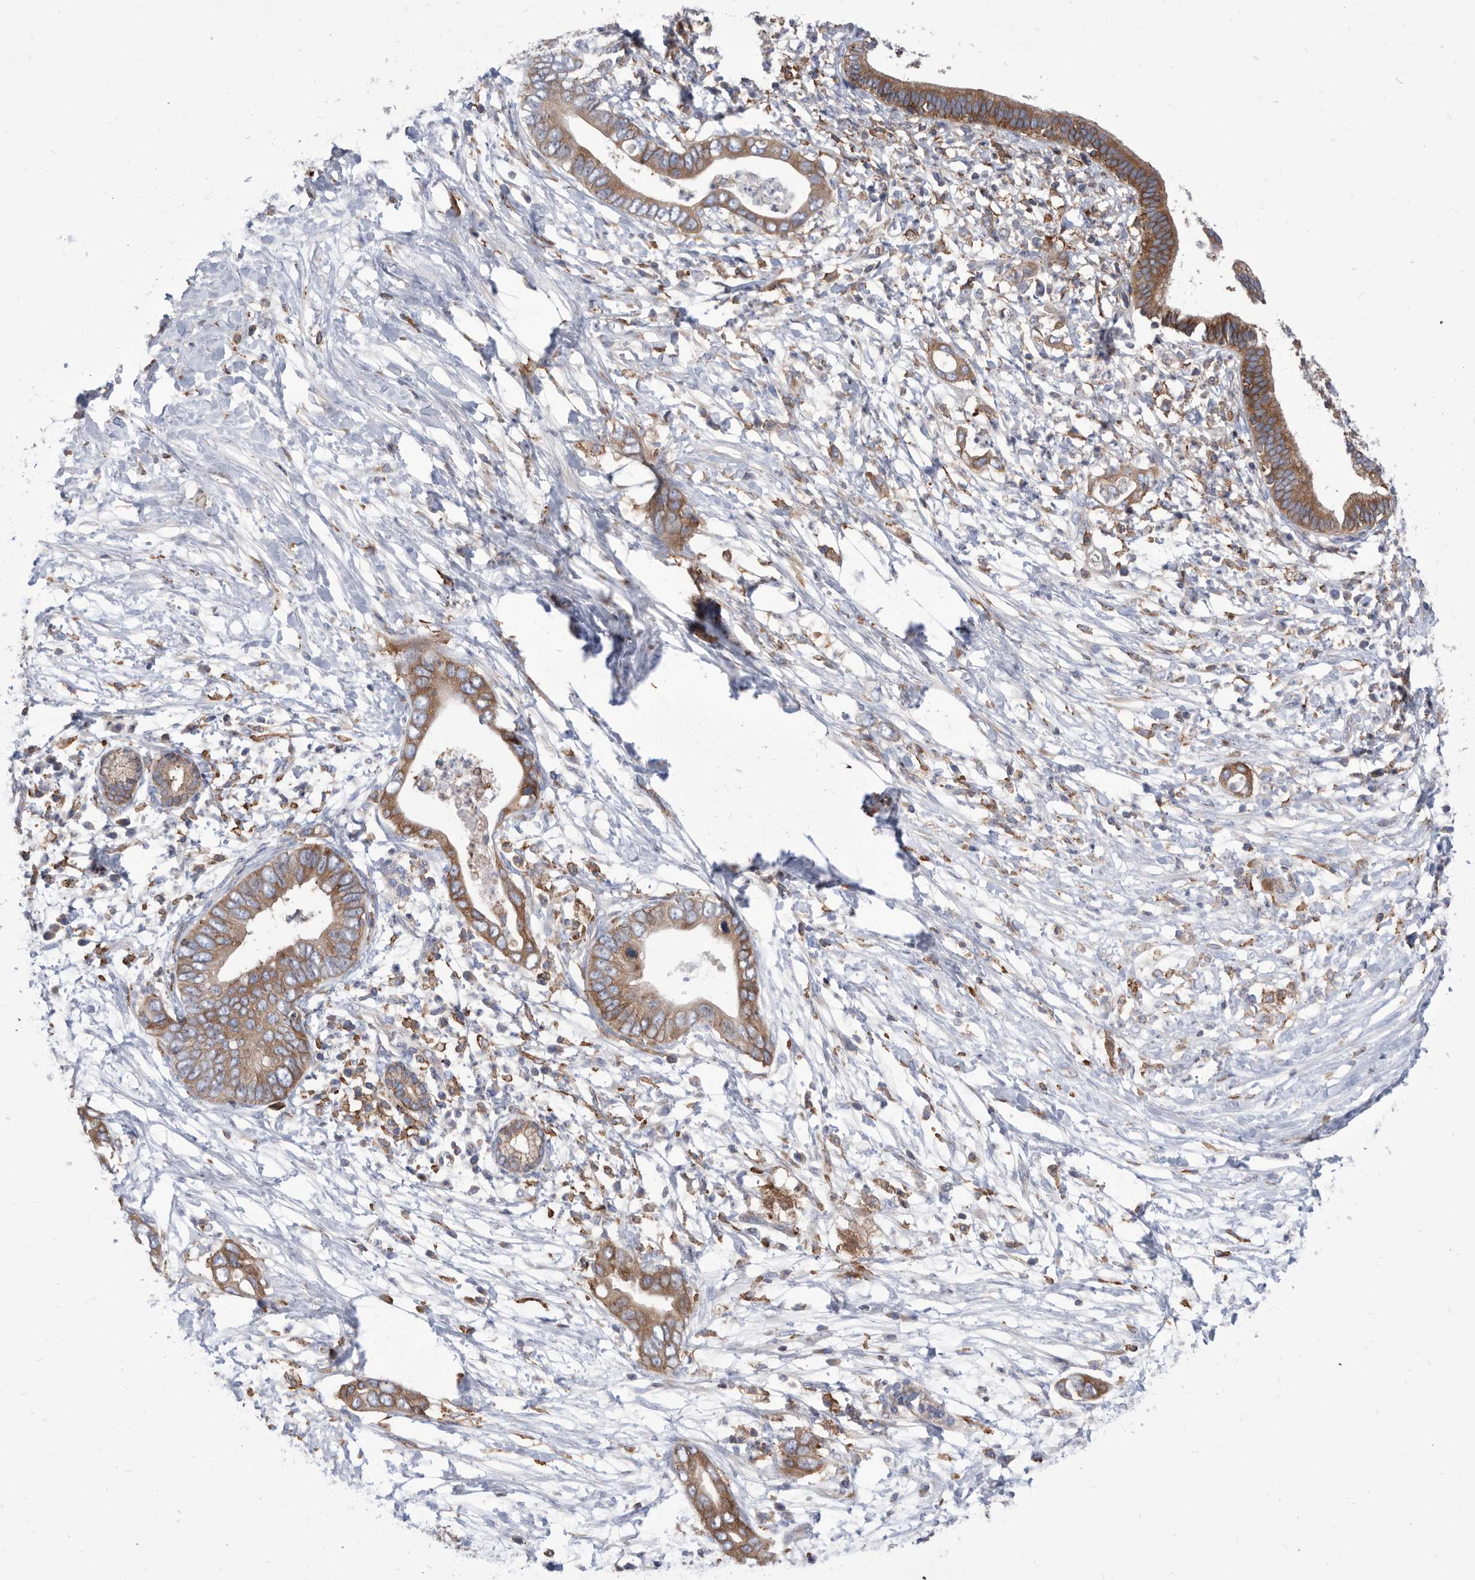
{"staining": {"intensity": "moderate", "quantity": ">75%", "location": "cytoplasmic/membranous"}, "tissue": "pancreatic cancer", "cell_type": "Tumor cells", "image_type": "cancer", "snomed": [{"axis": "morphology", "description": "Adenocarcinoma, NOS"}, {"axis": "topography", "description": "Pancreas"}], "caption": "High-magnification brightfield microscopy of pancreatic adenocarcinoma stained with DAB (3,3'-diaminobenzidine) (brown) and counterstained with hematoxylin (blue). tumor cells exhibit moderate cytoplasmic/membranous staining is appreciated in about>75% of cells. (DAB (3,3'-diaminobenzidine) IHC, brown staining for protein, blue staining for nuclei).", "gene": "SMG7", "patient": {"sex": "male", "age": 75}}